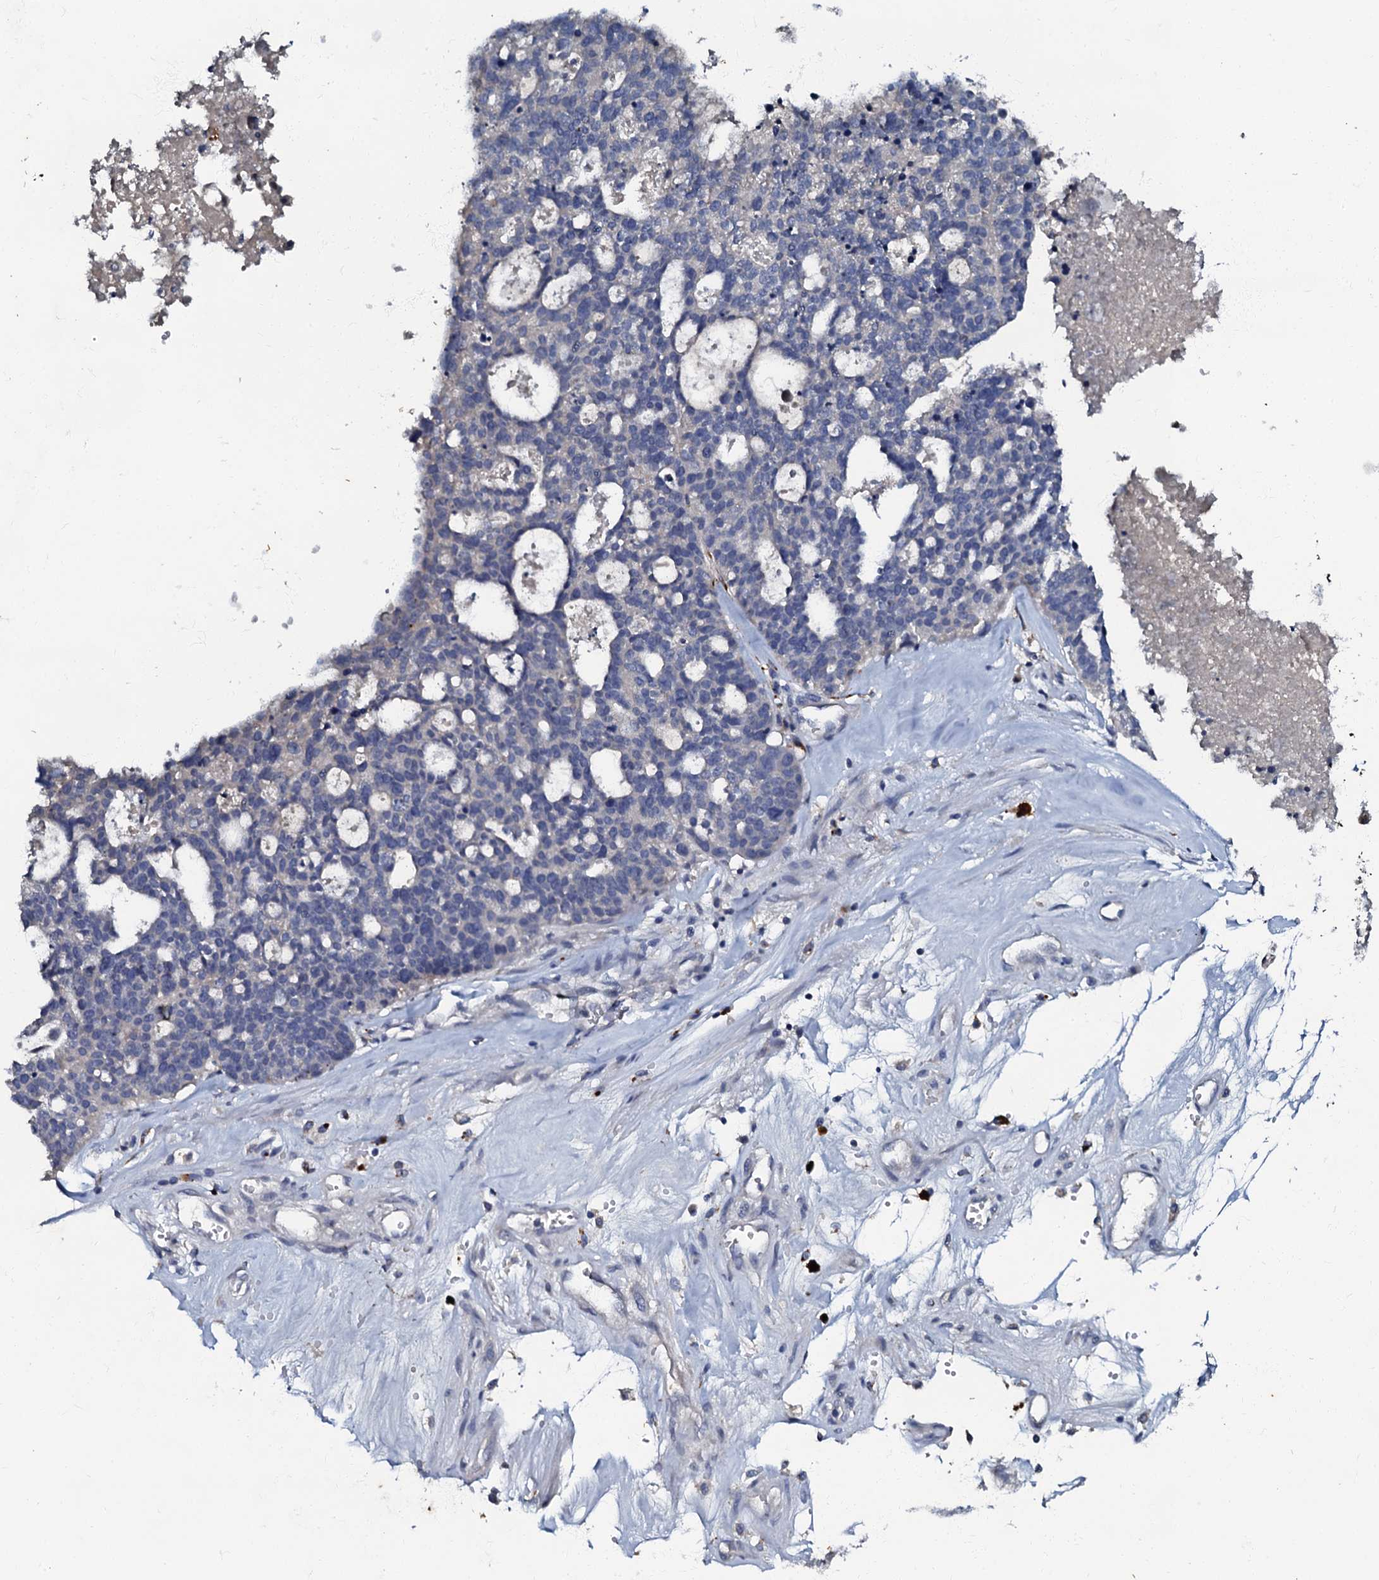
{"staining": {"intensity": "negative", "quantity": "none", "location": "none"}, "tissue": "ovarian cancer", "cell_type": "Tumor cells", "image_type": "cancer", "snomed": [{"axis": "morphology", "description": "Cystadenocarcinoma, serous, NOS"}, {"axis": "topography", "description": "Ovary"}], "caption": "This is an immunohistochemistry (IHC) histopathology image of ovarian serous cystadenocarcinoma. There is no expression in tumor cells.", "gene": "OLAH", "patient": {"sex": "female", "age": 59}}